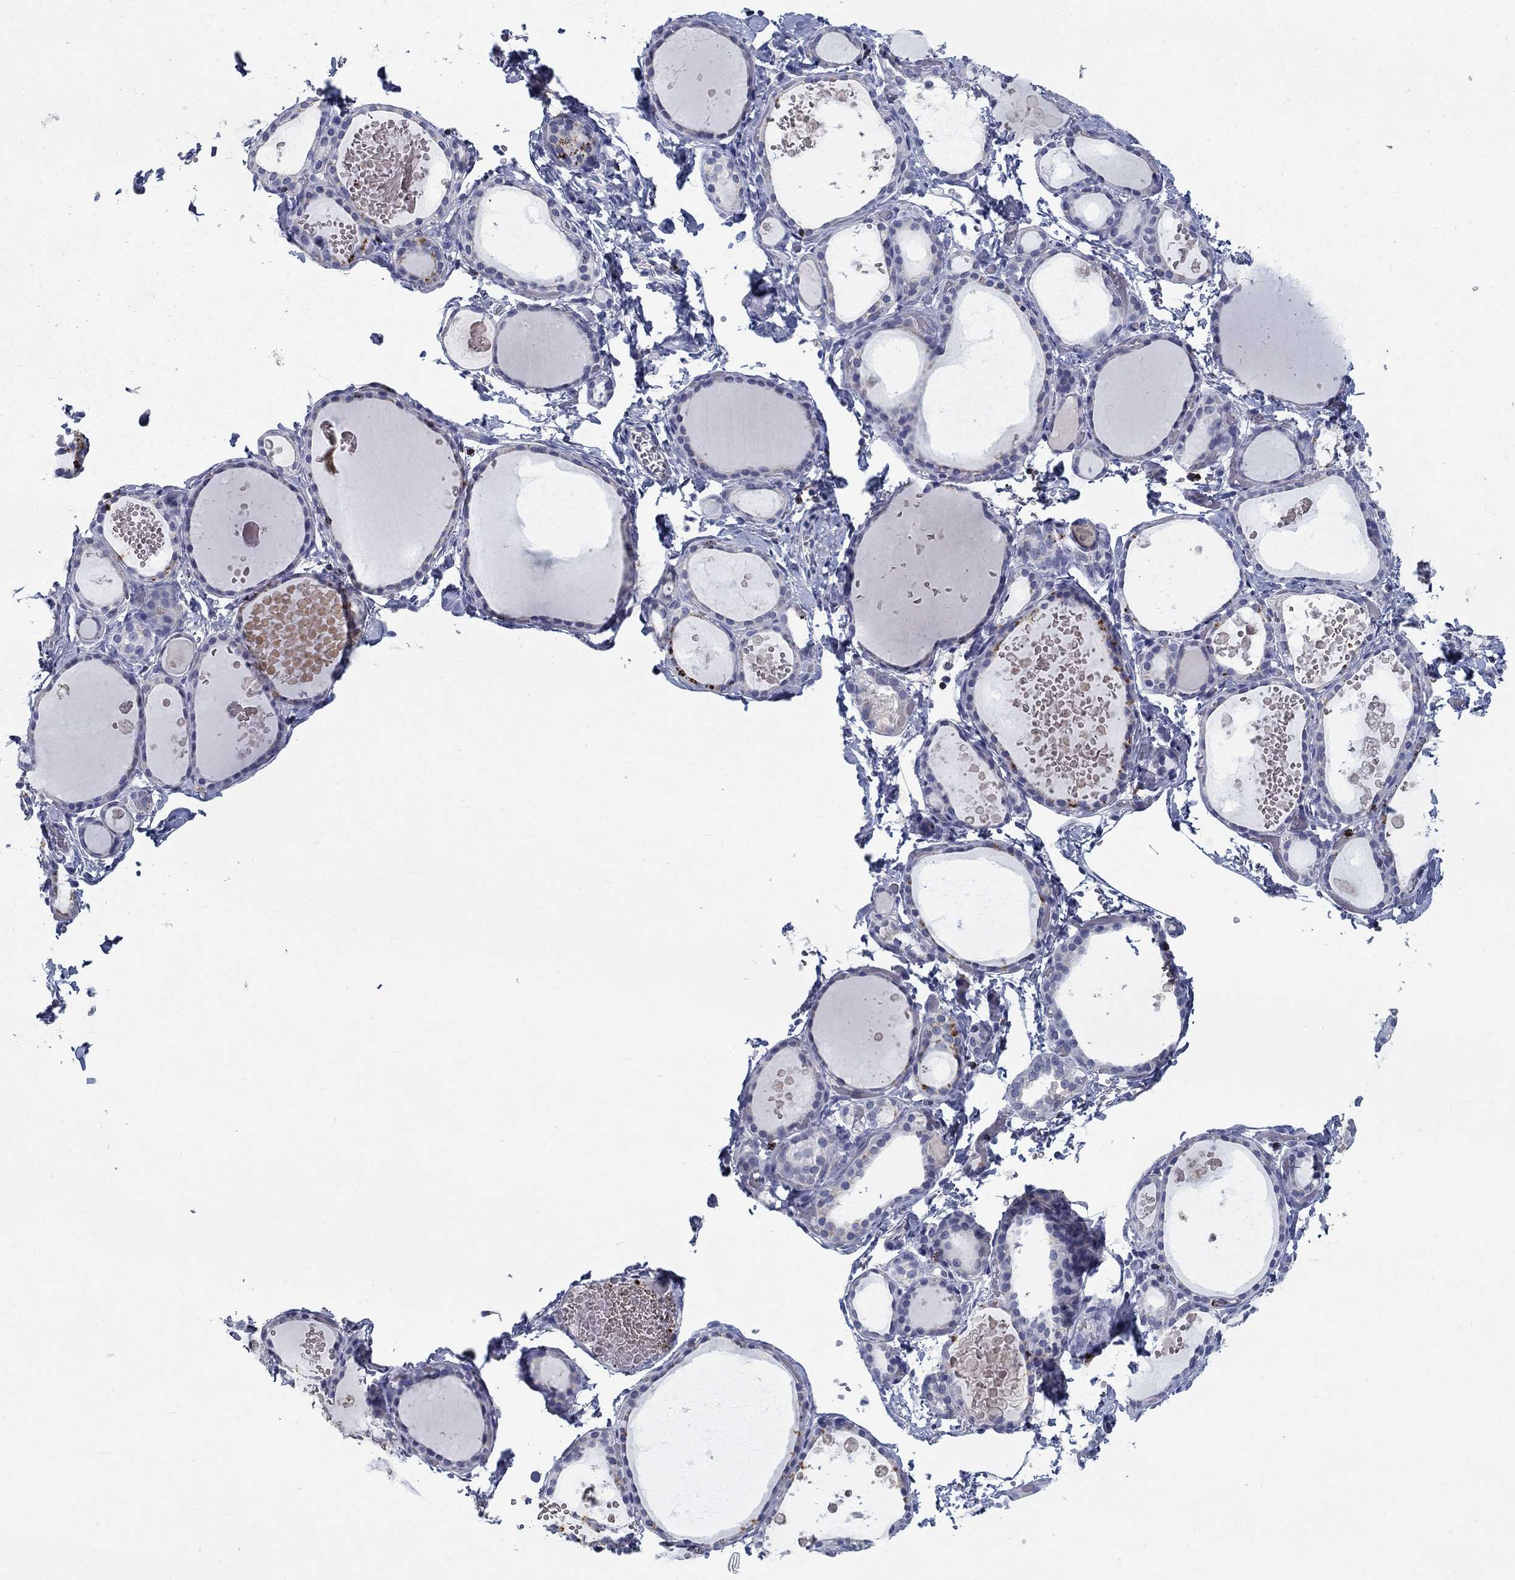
{"staining": {"intensity": "negative", "quantity": "none", "location": "none"}, "tissue": "thyroid gland", "cell_type": "Glandular cells", "image_type": "normal", "snomed": [{"axis": "morphology", "description": "Normal tissue, NOS"}, {"axis": "topography", "description": "Thyroid gland"}], "caption": "DAB immunohistochemical staining of normal human thyroid gland demonstrates no significant expression in glandular cells. (DAB (3,3'-diaminobenzidine) immunohistochemistry (IHC) visualized using brightfield microscopy, high magnification).", "gene": "GZMA", "patient": {"sex": "female", "age": 56}}